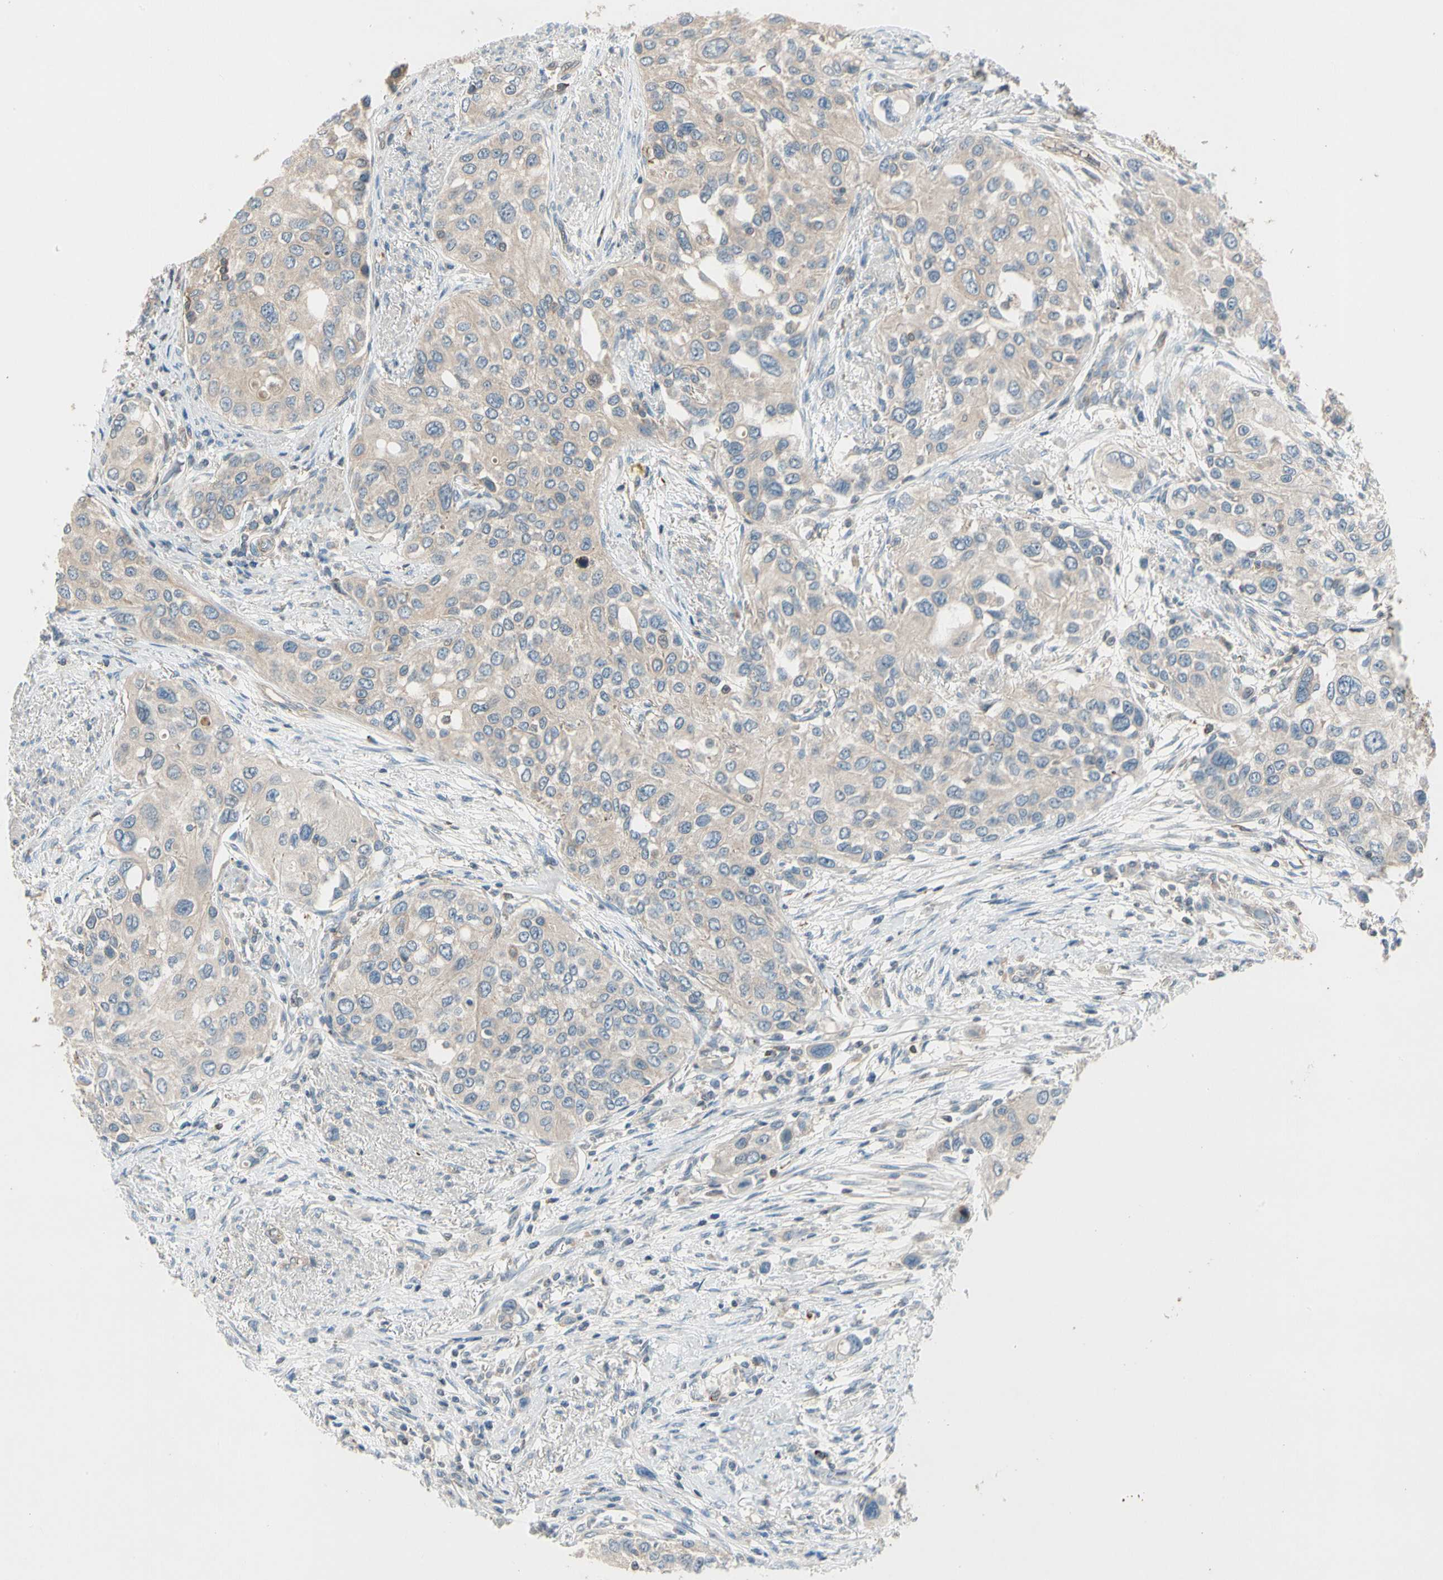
{"staining": {"intensity": "weak", "quantity": ">75%", "location": "cytoplasmic/membranous"}, "tissue": "urothelial cancer", "cell_type": "Tumor cells", "image_type": "cancer", "snomed": [{"axis": "morphology", "description": "Urothelial carcinoma, High grade"}, {"axis": "topography", "description": "Urinary bladder"}], "caption": "IHC (DAB) staining of urothelial cancer displays weak cytoplasmic/membranous protein positivity in about >75% of tumor cells.", "gene": "CDH6", "patient": {"sex": "female", "age": 56}}